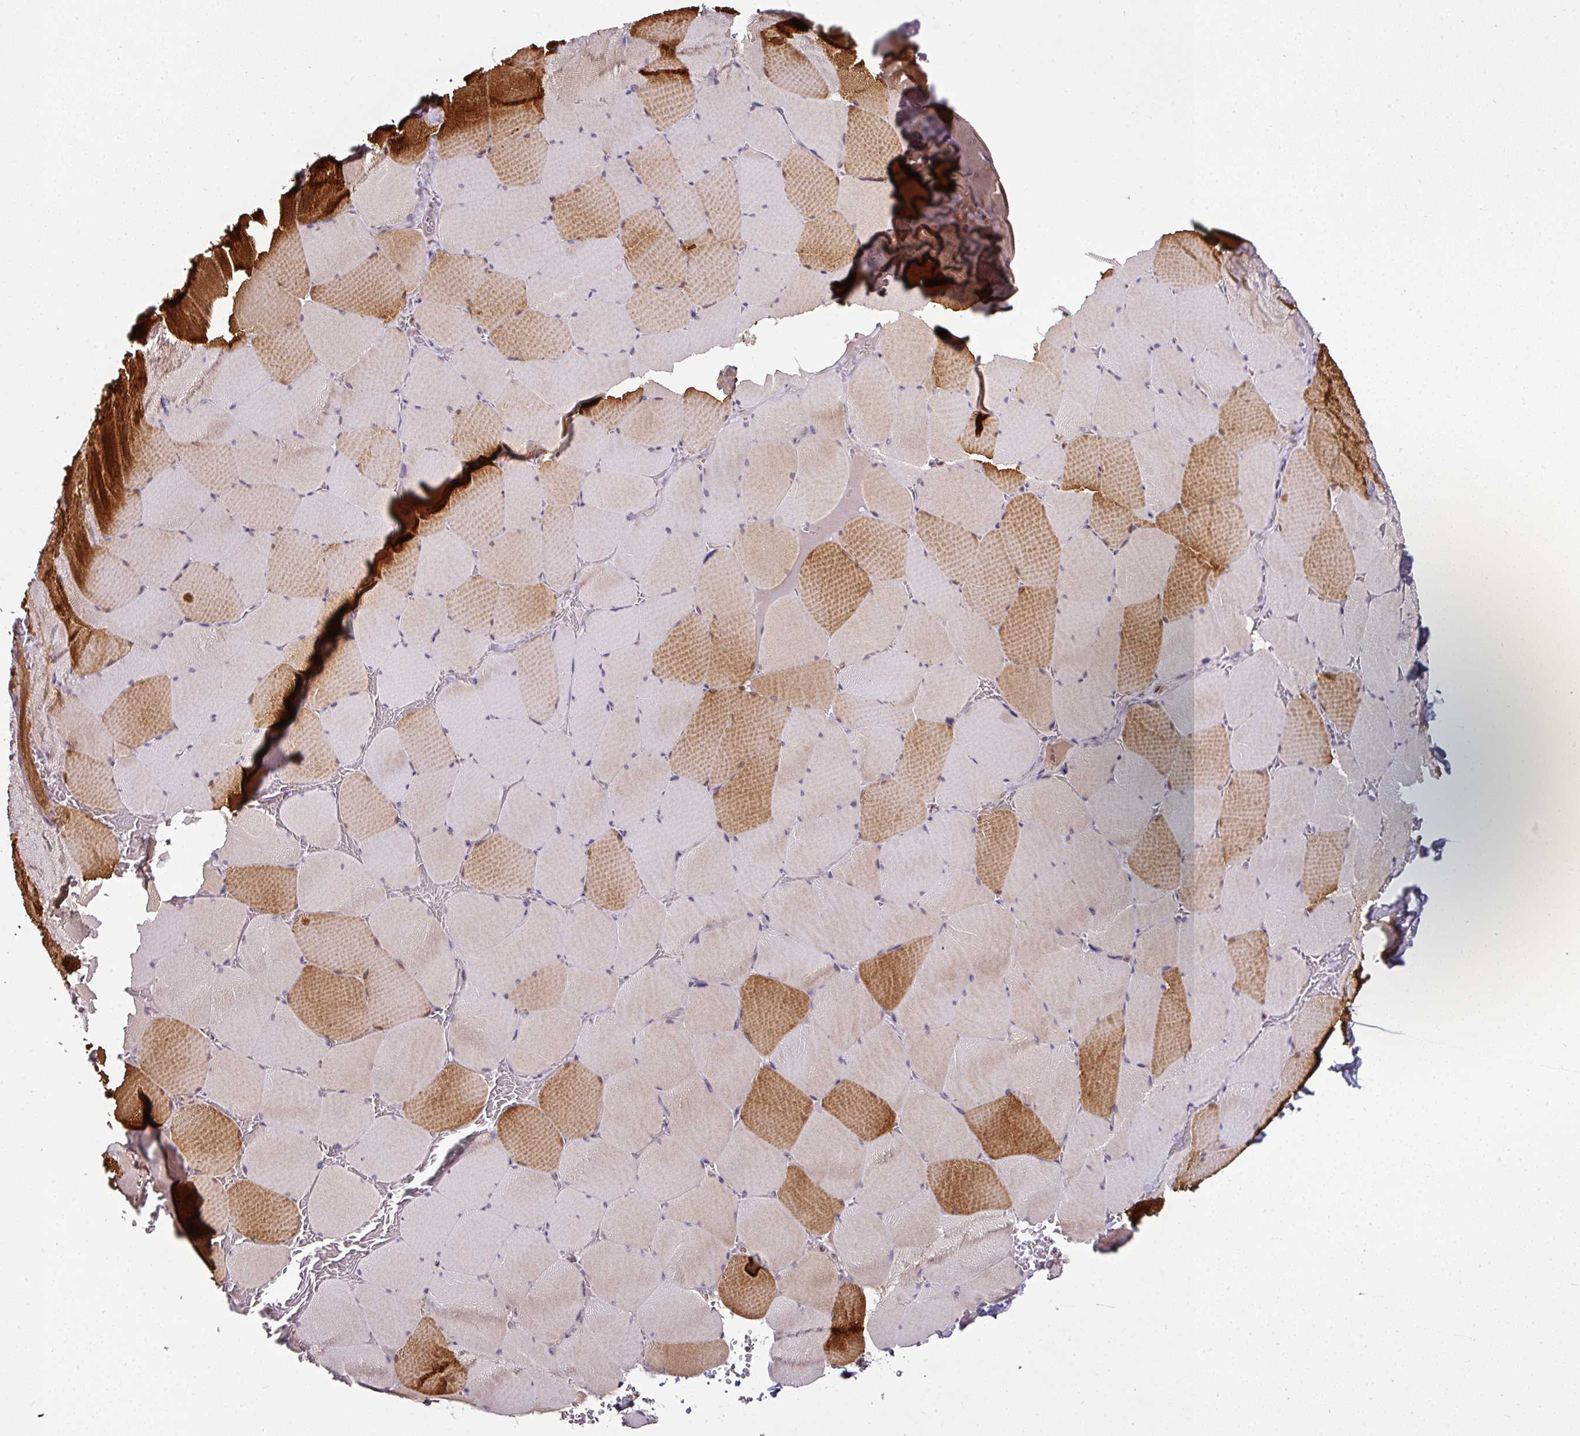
{"staining": {"intensity": "strong", "quantity": "25%-75%", "location": "cytoplasmic/membranous"}, "tissue": "skeletal muscle", "cell_type": "Myocytes", "image_type": "normal", "snomed": [{"axis": "morphology", "description": "Normal tissue, NOS"}, {"axis": "topography", "description": "Skeletal muscle"}, {"axis": "topography", "description": "Head-Neck"}], "caption": "An immunohistochemistry photomicrograph of benign tissue is shown. Protein staining in brown labels strong cytoplasmic/membranous positivity in skeletal muscle within myocytes.", "gene": "KLF16", "patient": {"sex": "male", "age": 66}}